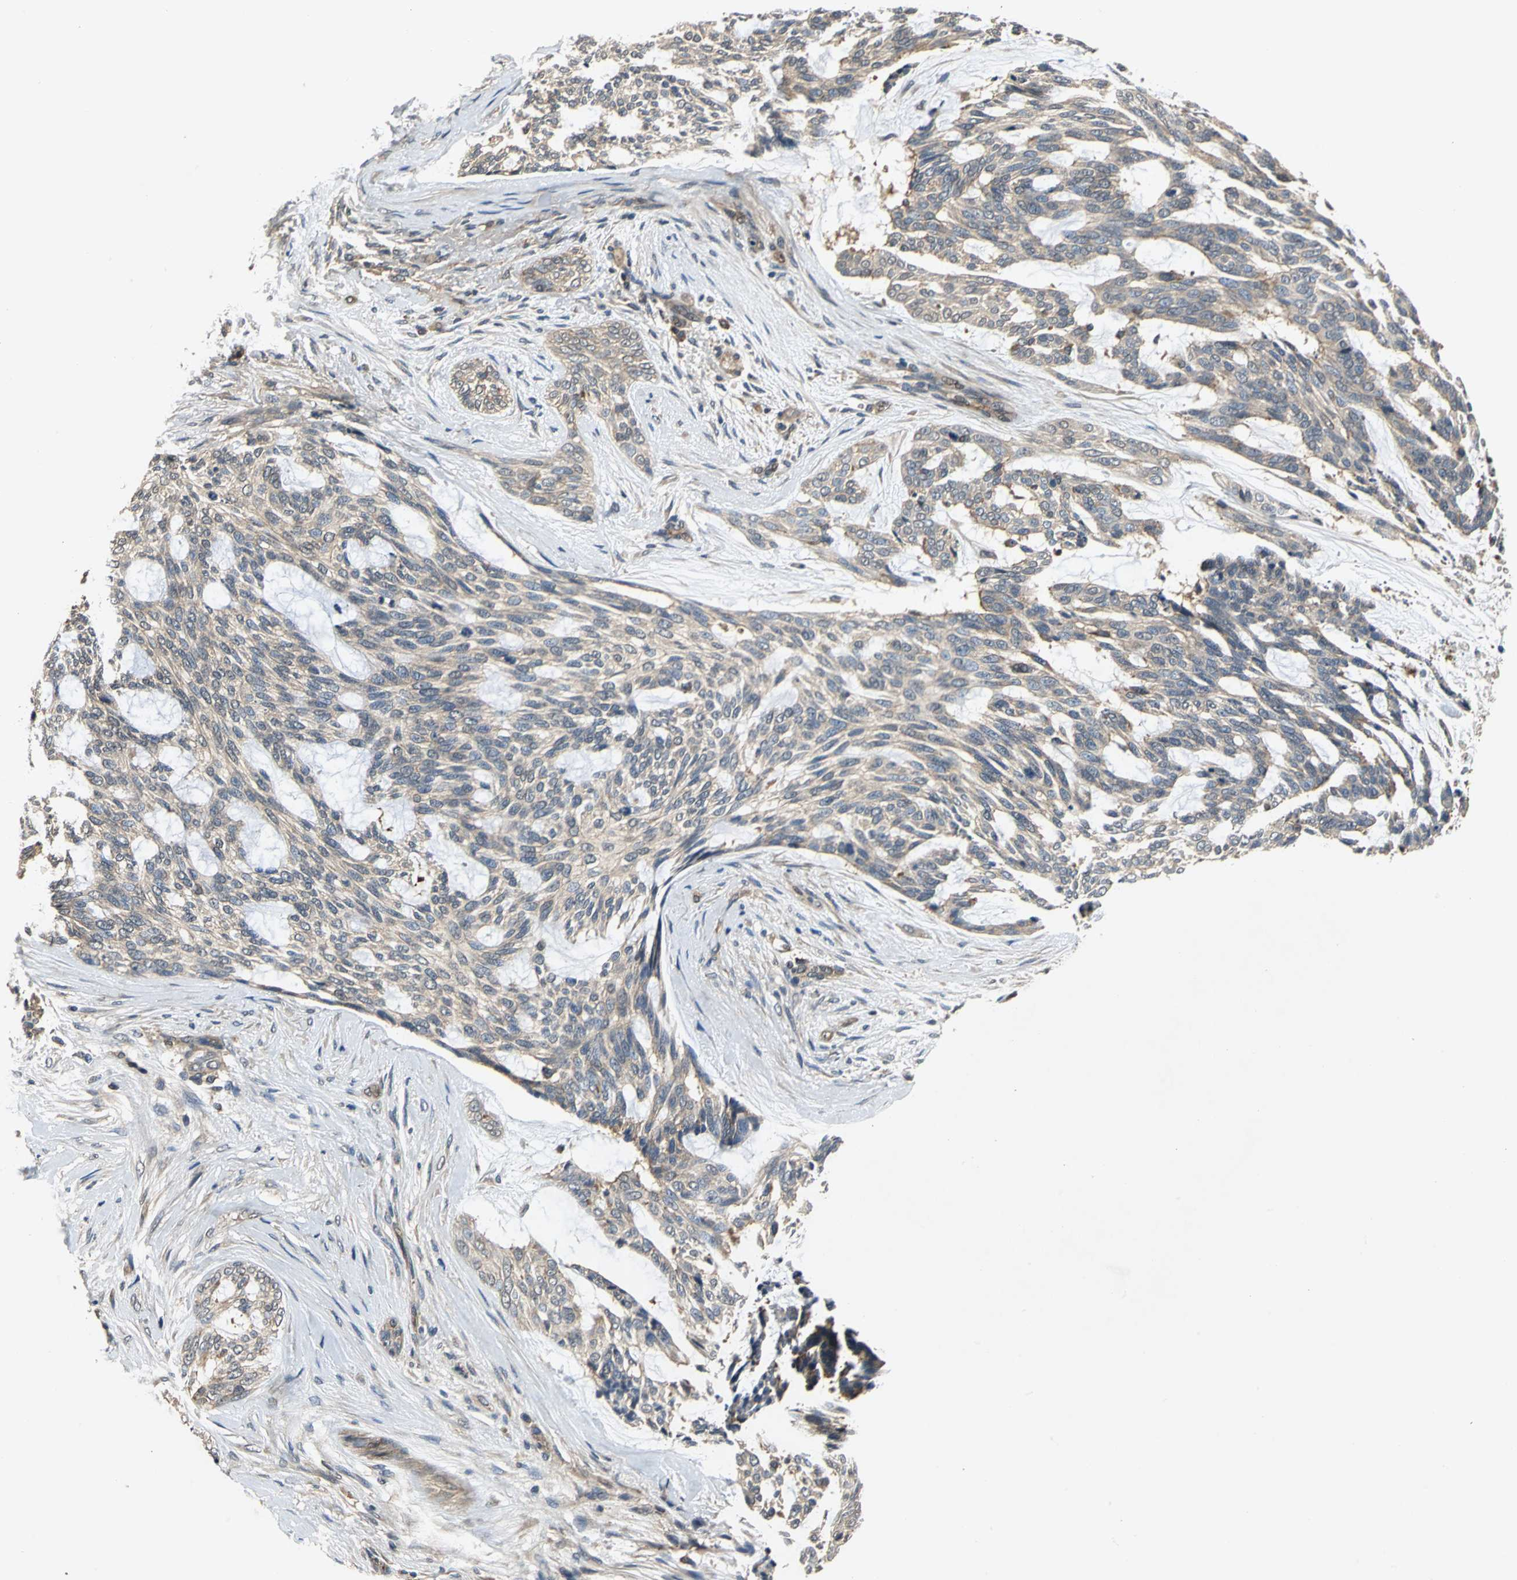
{"staining": {"intensity": "weak", "quantity": ">75%", "location": "cytoplasmic/membranous"}, "tissue": "skin cancer", "cell_type": "Tumor cells", "image_type": "cancer", "snomed": [{"axis": "morphology", "description": "Normal tissue, NOS"}, {"axis": "morphology", "description": "Basal cell carcinoma"}, {"axis": "topography", "description": "Skin"}], "caption": "Basal cell carcinoma (skin) was stained to show a protein in brown. There is low levels of weak cytoplasmic/membranous expression in about >75% of tumor cells.", "gene": "EIF2B2", "patient": {"sex": "female", "age": 71}}